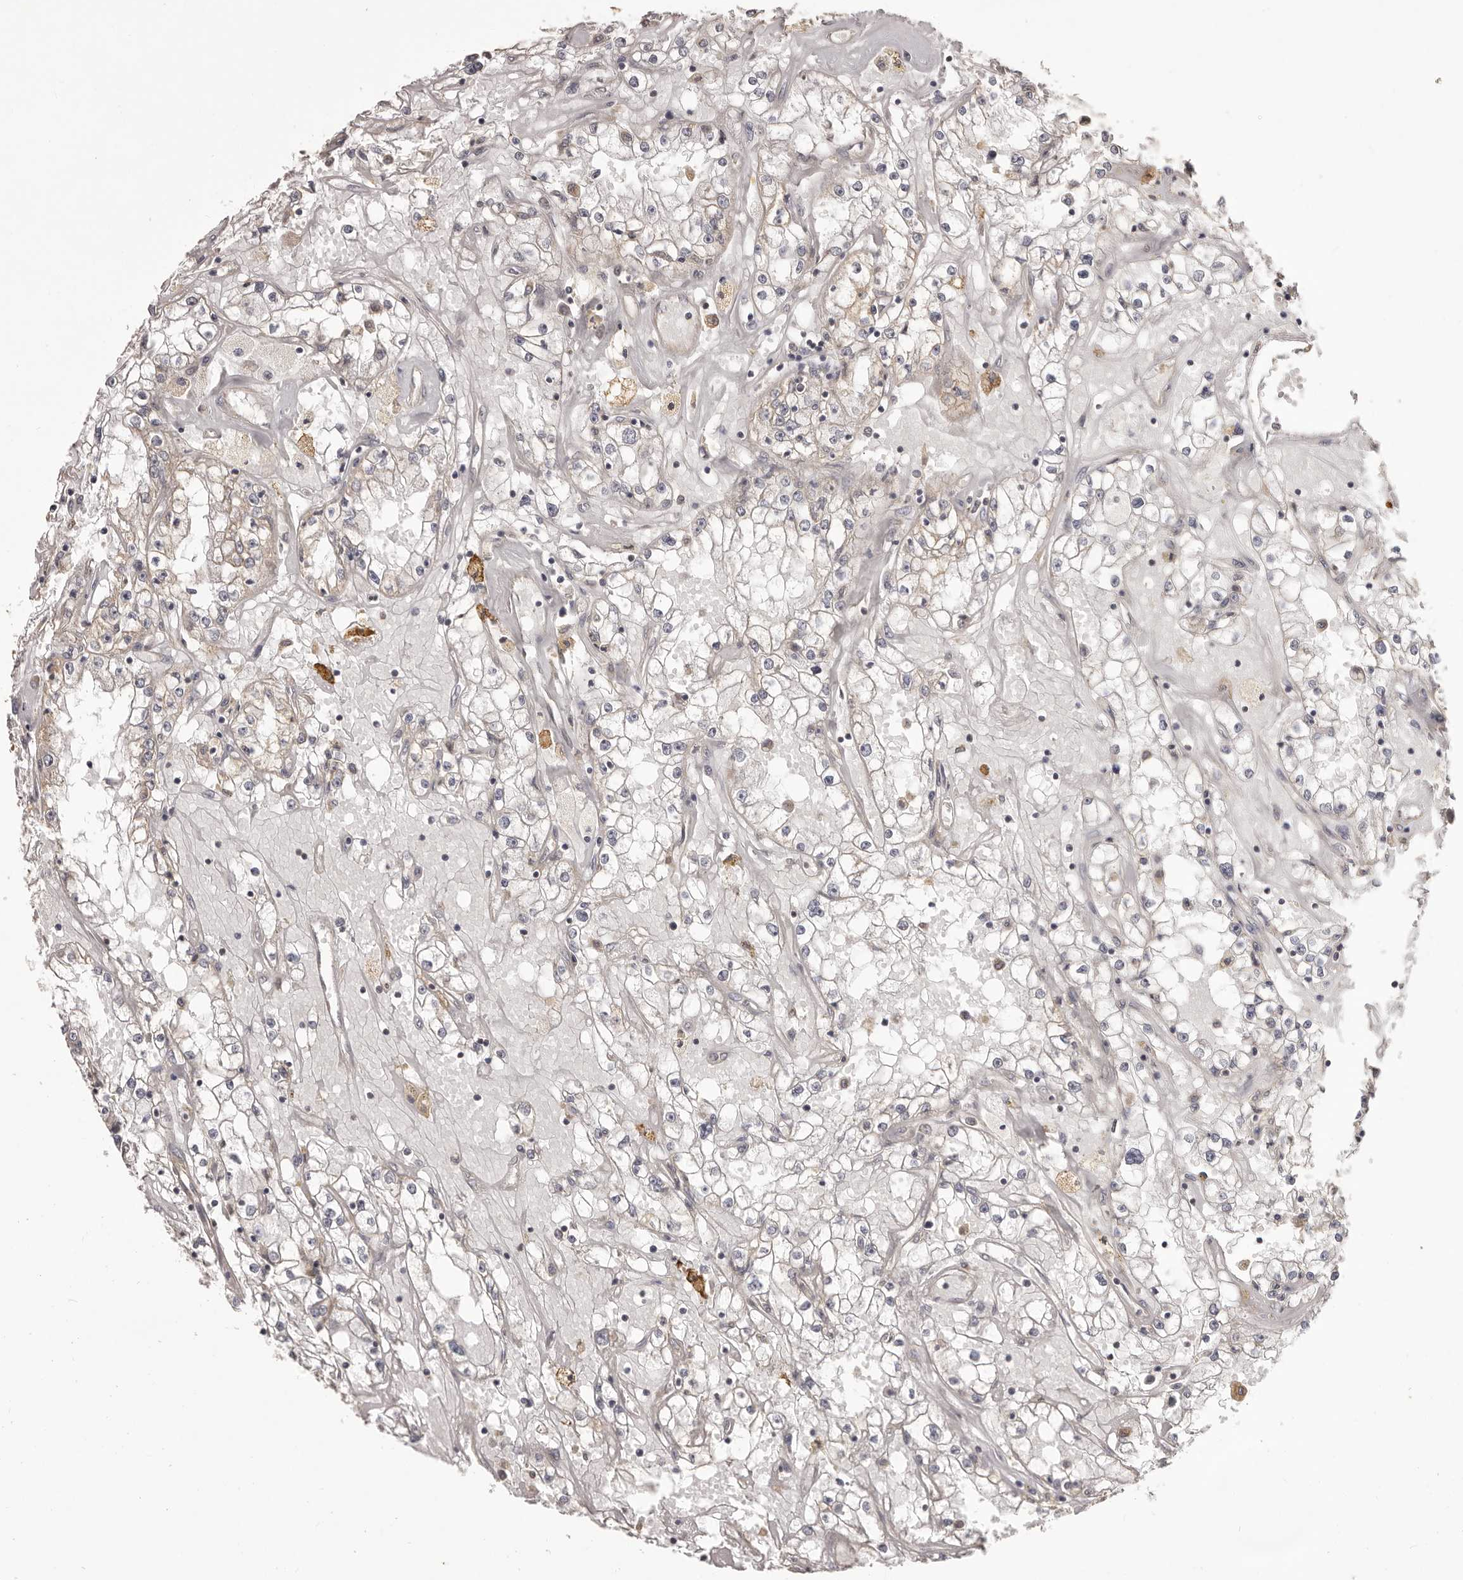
{"staining": {"intensity": "negative", "quantity": "none", "location": "none"}, "tissue": "renal cancer", "cell_type": "Tumor cells", "image_type": "cancer", "snomed": [{"axis": "morphology", "description": "Adenocarcinoma, NOS"}, {"axis": "topography", "description": "Kidney"}], "caption": "The micrograph displays no staining of tumor cells in adenocarcinoma (renal). (Brightfield microscopy of DAB (3,3'-diaminobenzidine) immunohistochemistry (IHC) at high magnification).", "gene": "HRH1", "patient": {"sex": "male", "age": 56}}